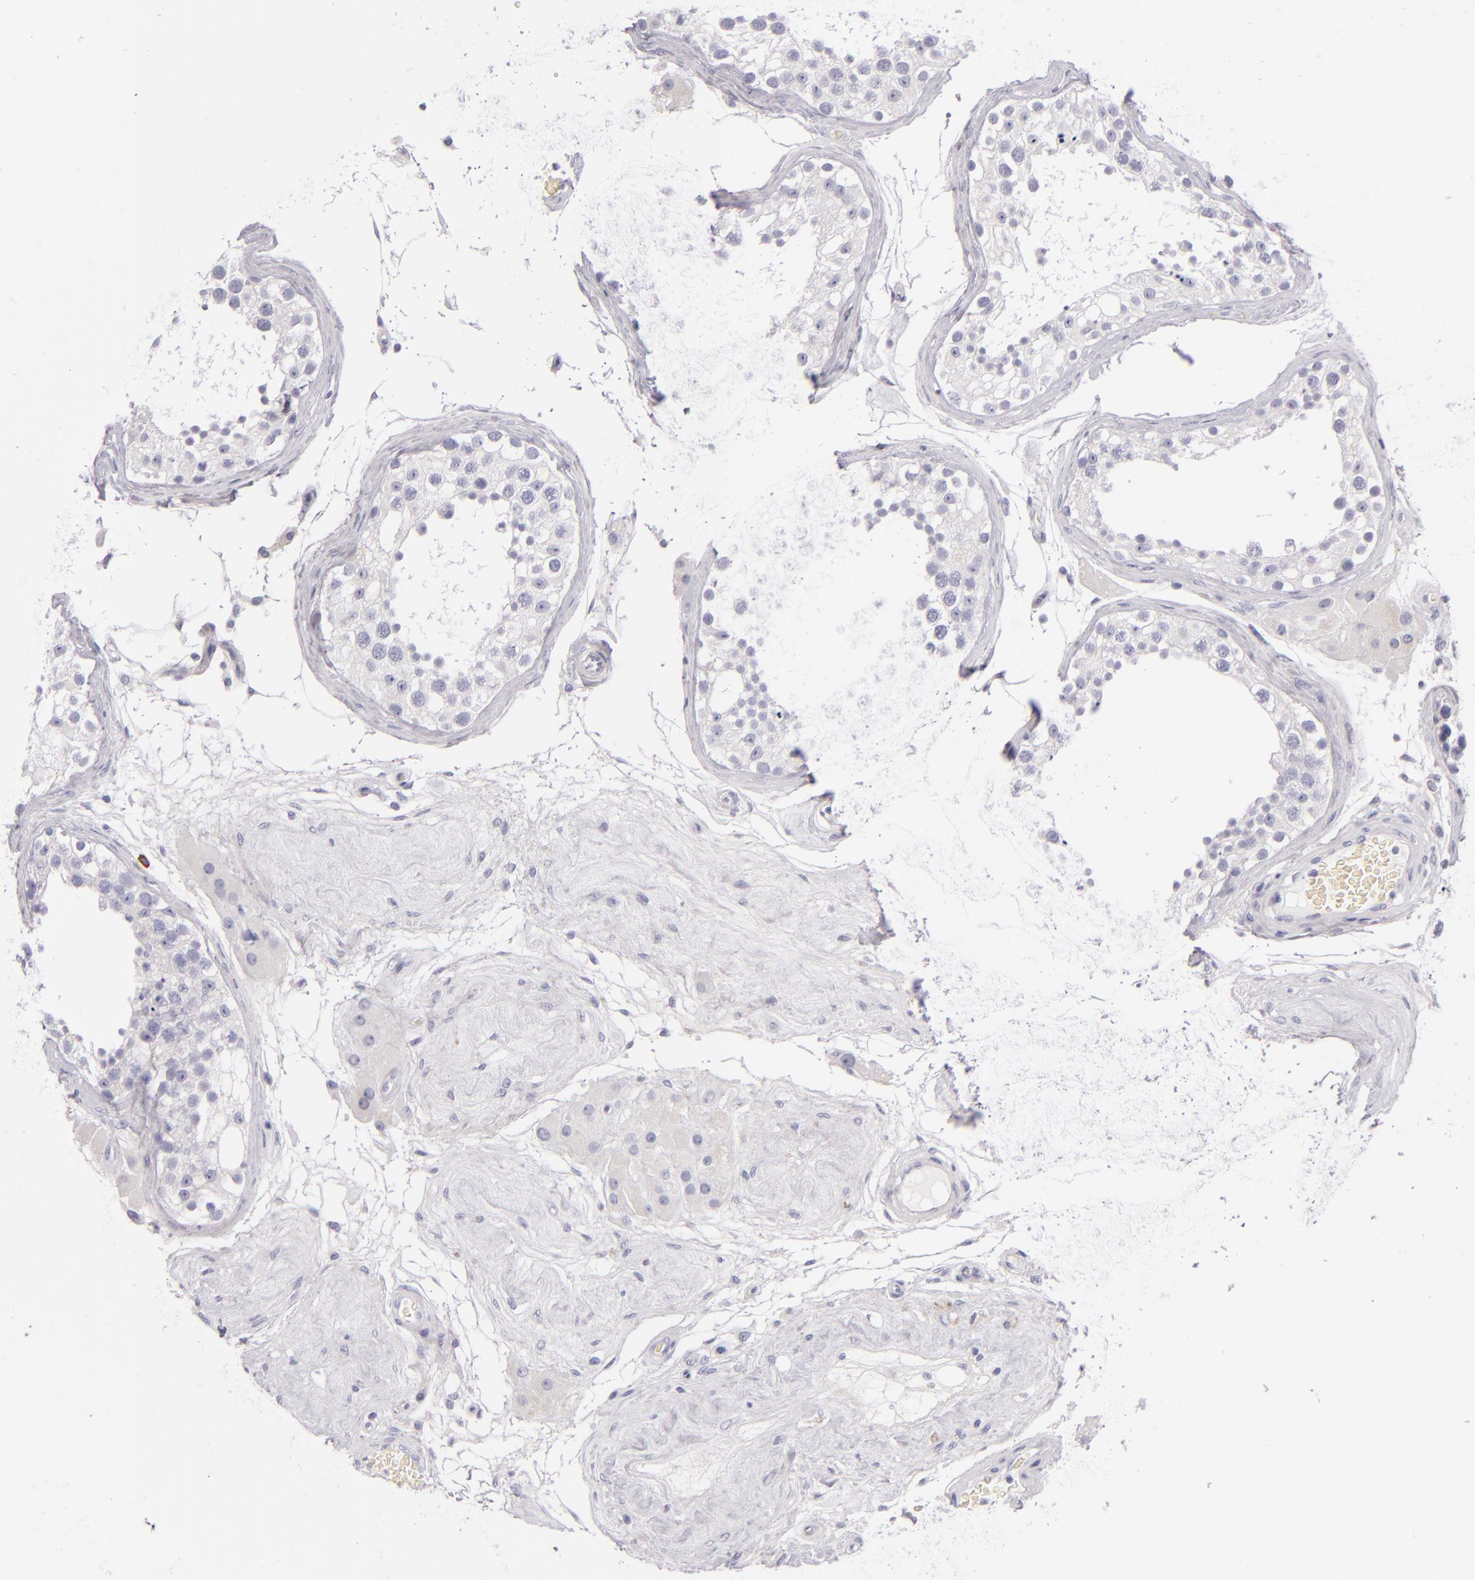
{"staining": {"intensity": "negative", "quantity": "none", "location": "none"}, "tissue": "testis", "cell_type": "Cells in seminiferous ducts", "image_type": "normal", "snomed": [{"axis": "morphology", "description": "Normal tissue, NOS"}, {"axis": "topography", "description": "Testis"}], "caption": "Immunohistochemistry (IHC) of normal human testis exhibits no positivity in cells in seminiferous ducts. Brightfield microscopy of immunohistochemistry (IHC) stained with DAB (3,3'-diaminobenzidine) (brown) and hematoxylin (blue), captured at high magnification.", "gene": "CD207", "patient": {"sex": "male", "age": 68}}